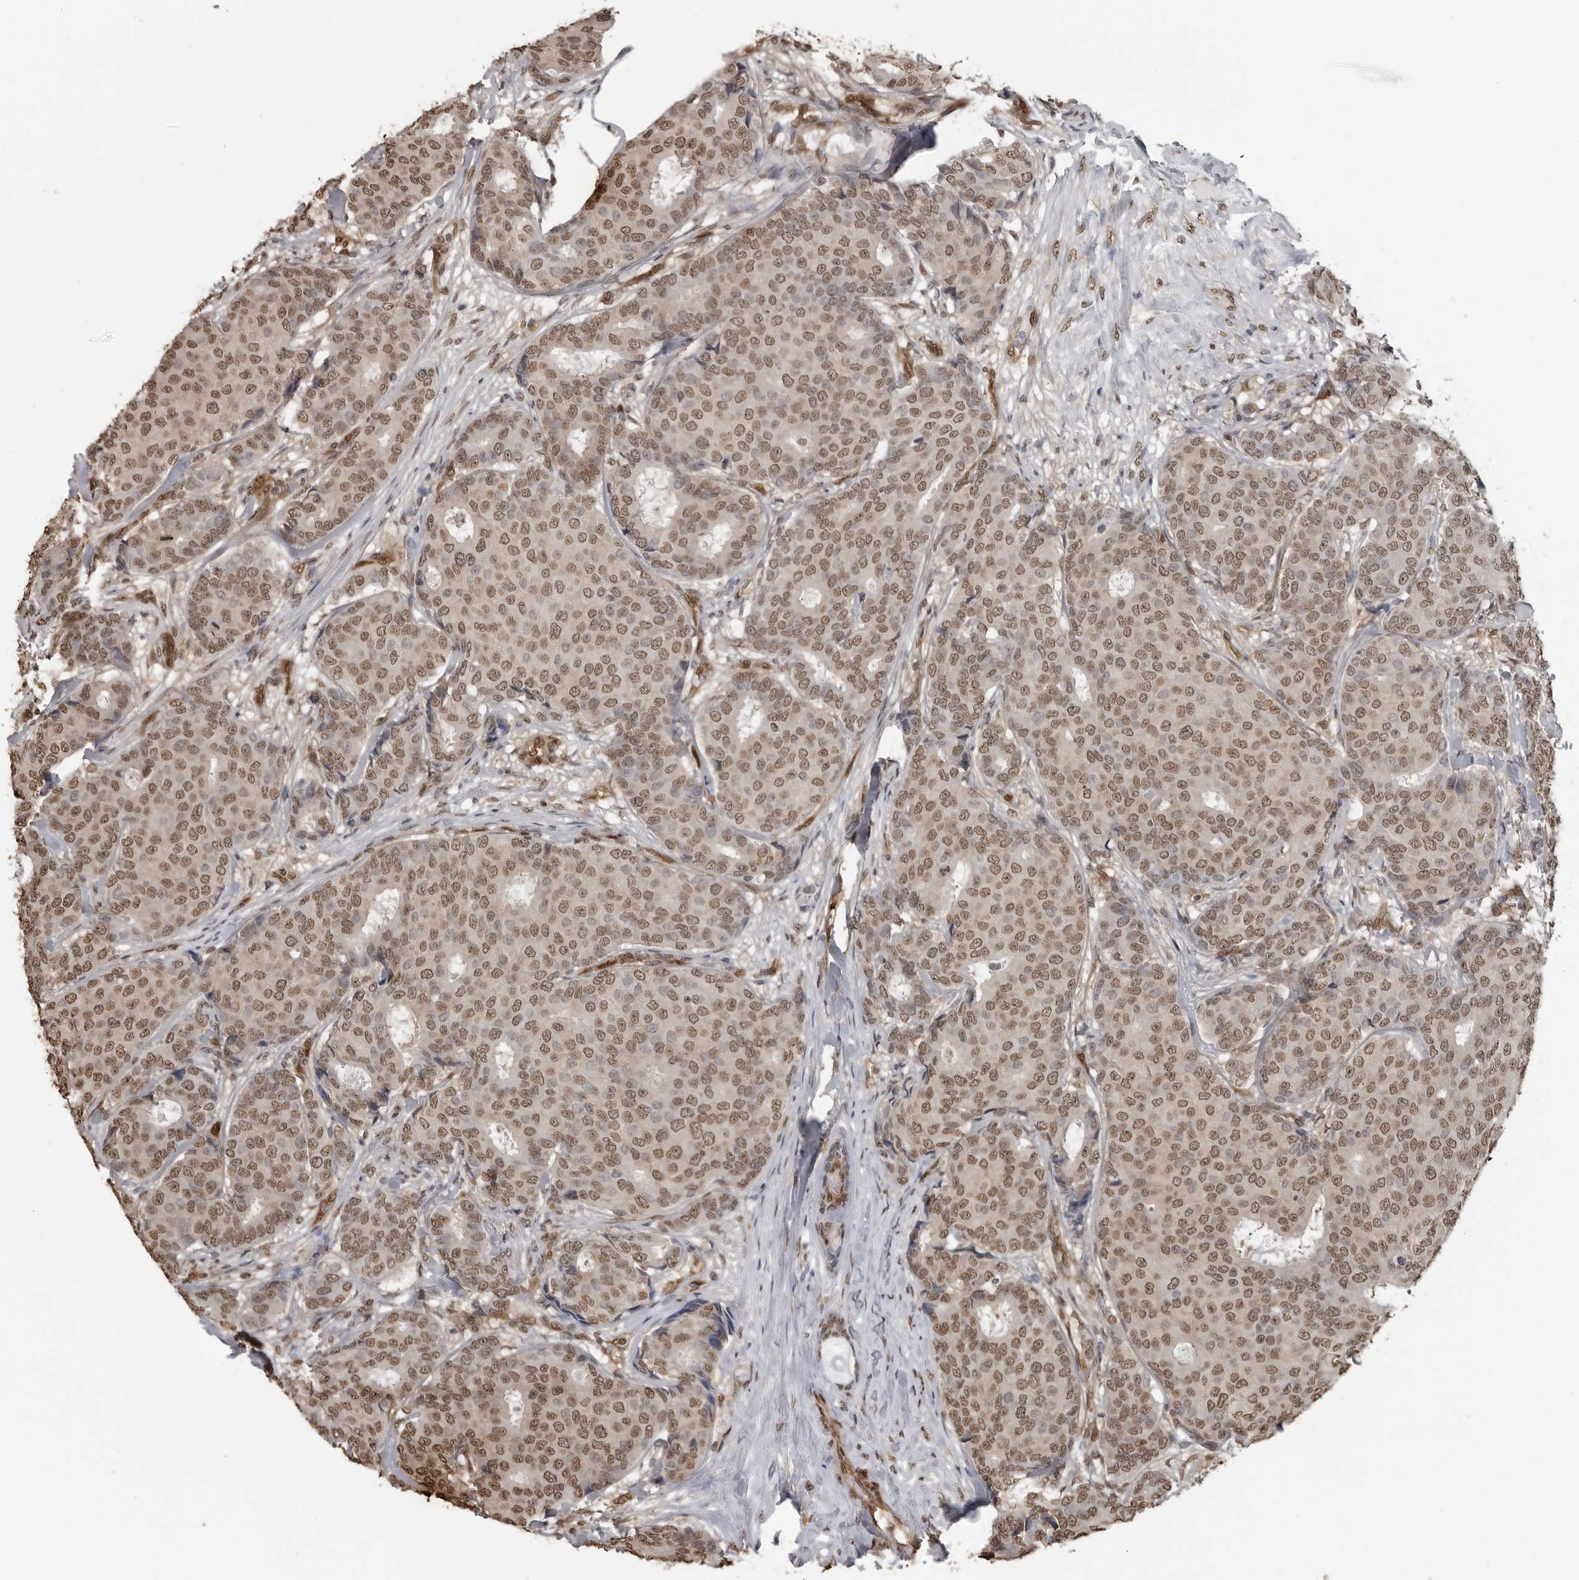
{"staining": {"intensity": "moderate", "quantity": ">75%", "location": "cytoplasmic/membranous,nuclear"}, "tissue": "breast cancer", "cell_type": "Tumor cells", "image_type": "cancer", "snomed": [{"axis": "morphology", "description": "Duct carcinoma"}, {"axis": "topography", "description": "Breast"}], "caption": "Human infiltrating ductal carcinoma (breast) stained for a protein (brown) demonstrates moderate cytoplasmic/membranous and nuclear positive positivity in approximately >75% of tumor cells.", "gene": "SMAD2", "patient": {"sex": "female", "age": 75}}